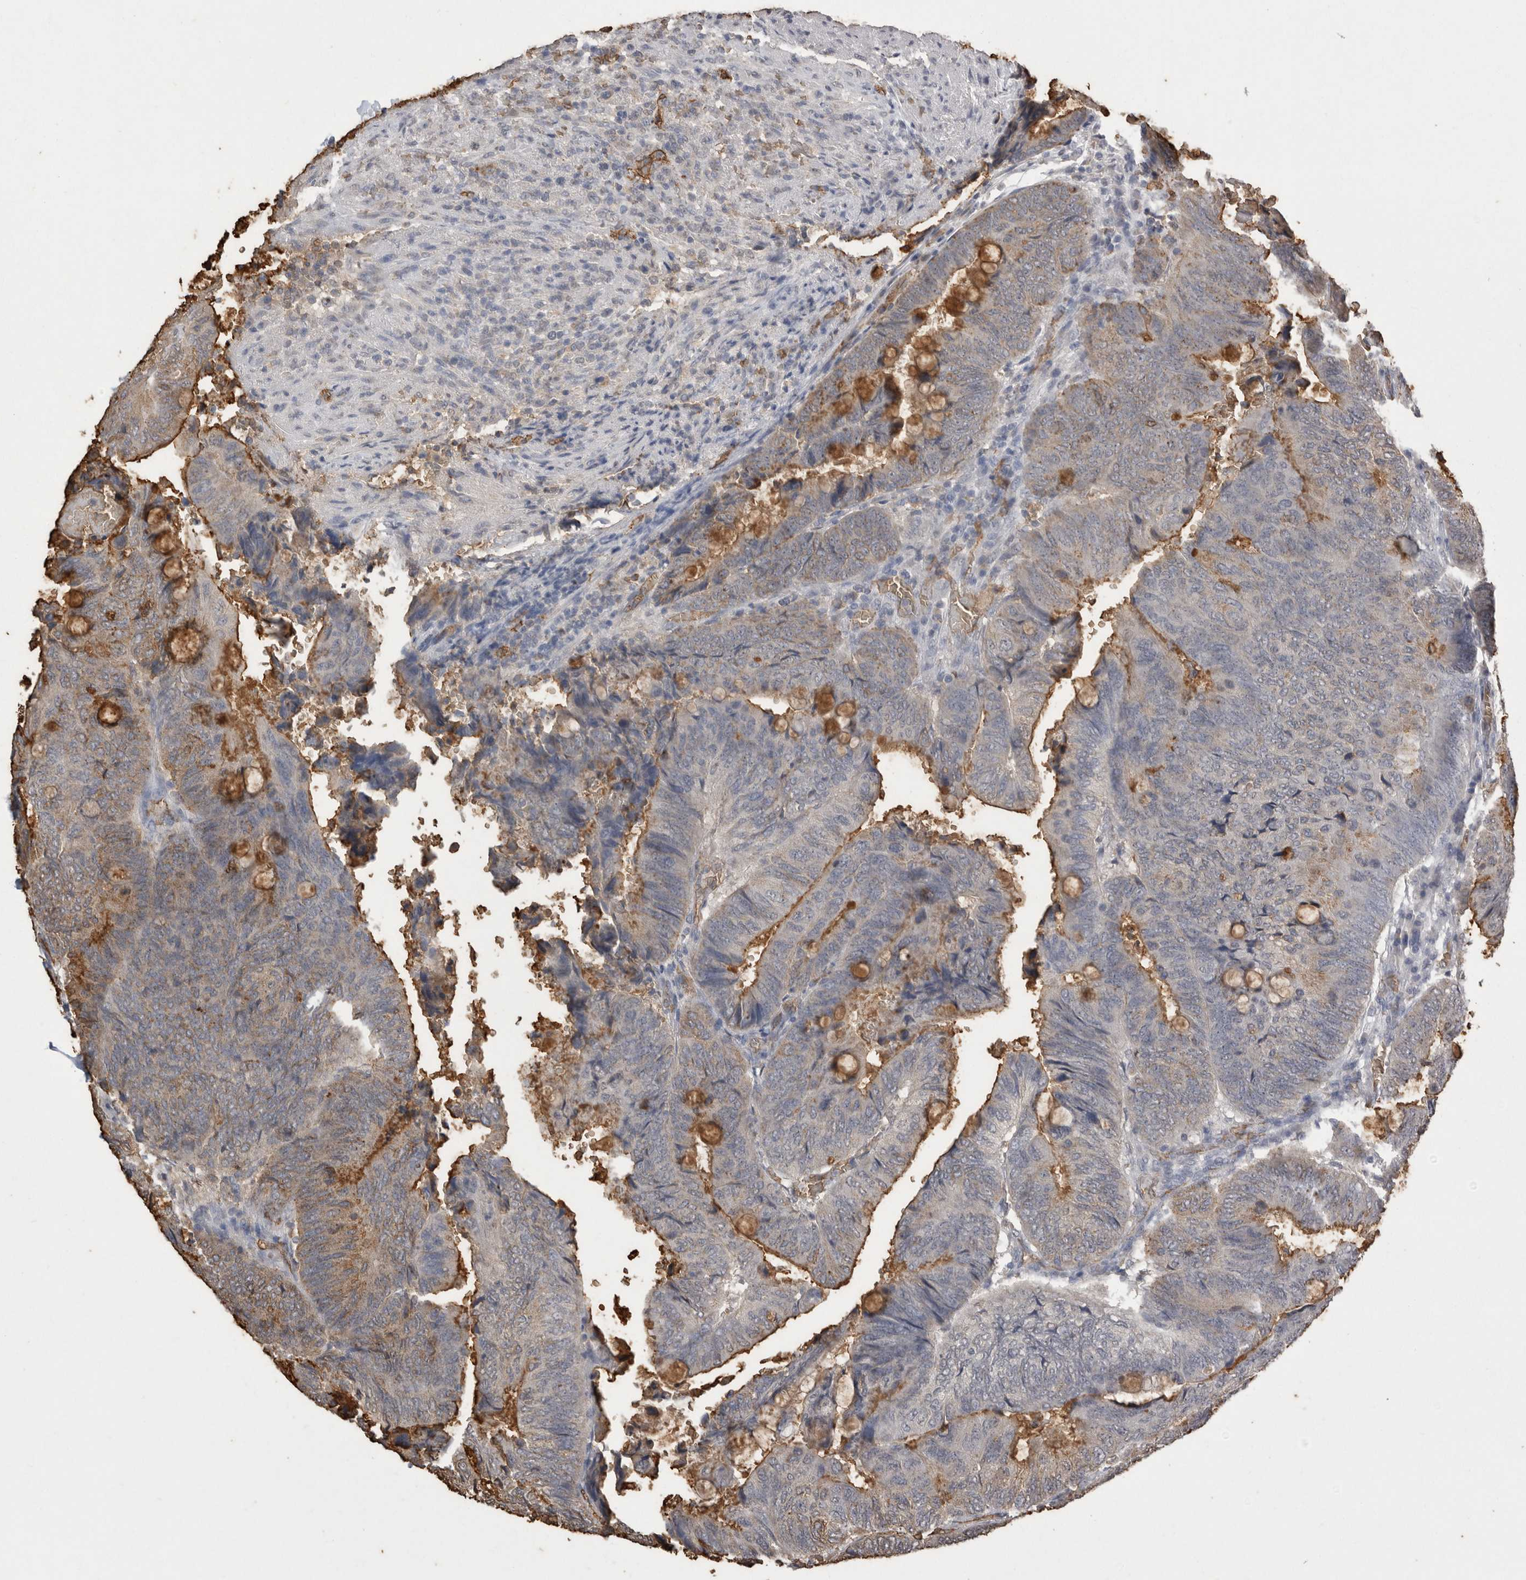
{"staining": {"intensity": "moderate", "quantity": "<25%", "location": "cytoplasmic/membranous"}, "tissue": "colorectal cancer", "cell_type": "Tumor cells", "image_type": "cancer", "snomed": [{"axis": "morphology", "description": "Normal tissue, NOS"}, {"axis": "morphology", "description": "Adenocarcinoma, NOS"}, {"axis": "topography", "description": "Rectum"}, {"axis": "topography", "description": "Peripheral nerve tissue"}], "caption": "Immunohistochemical staining of colorectal cancer reveals low levels of moderate cytoplasmic/membranous expression in about <25% of tumor cells.", "gene": "IL27", "patient": {"sex": "male", "age": 92}}